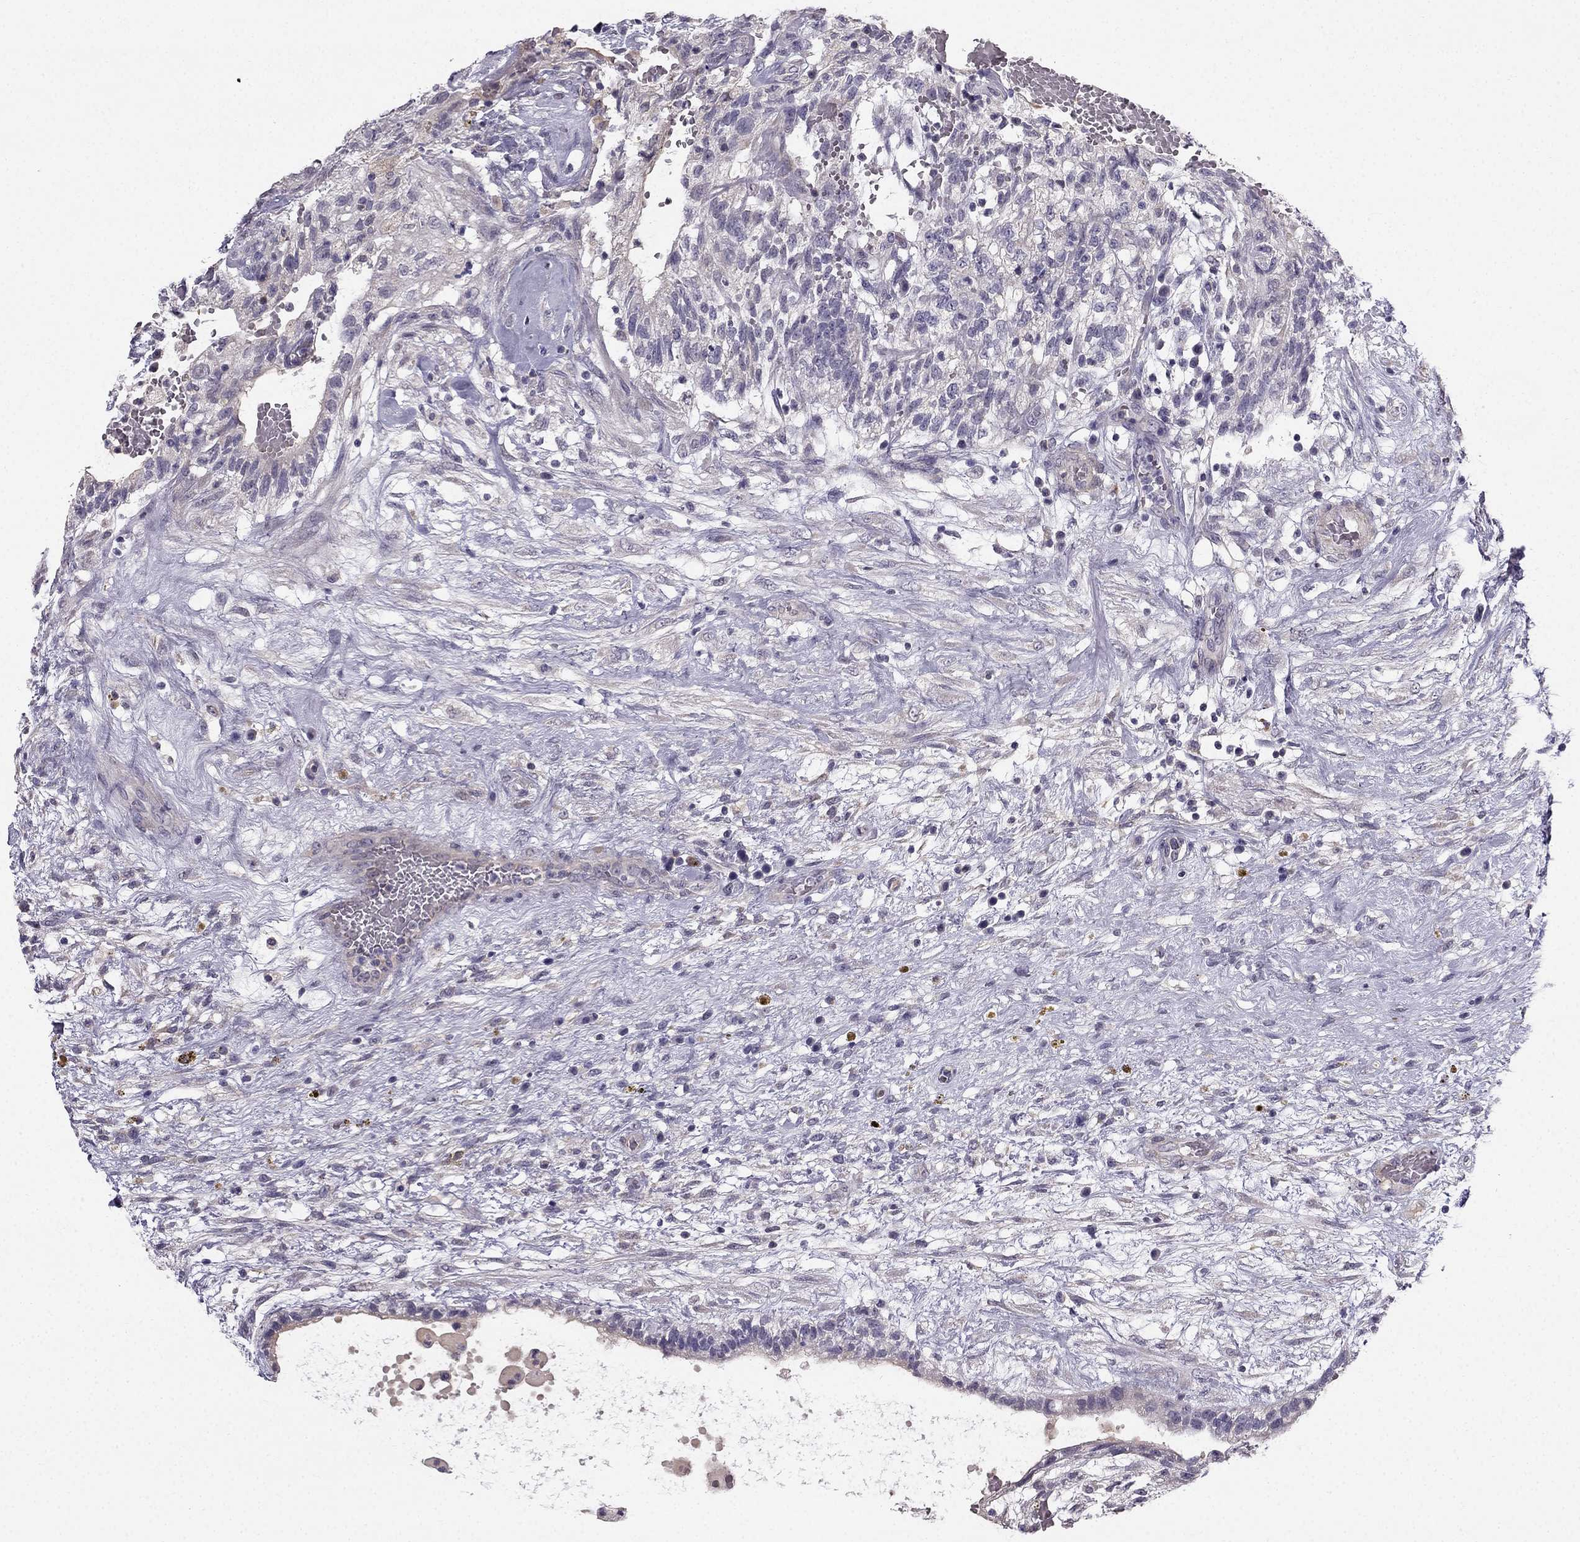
{"staining": {"intensity": "negative", "quantity": "none", "location": "none"}, "tissue": "testis cancer", "cell_type": "Tumor cells", "image_type": "cancer", "snomed": [{"axis": "morphology", "description": "Normal tissue, NOS"}, {"axis": "morphology", "description": "Carcinoma, Embryonal, NOS"}, {"axis": "topography", "description": "Testis"}, {"axis": "topography", "description": "Epididymis"}], "caption": "This is an immunohistochemistry image of embryonal carcinoma (testis). There is no staining in tumor cells.", "gene": "TSPYL5", "patient": {"sex": "male", "age": 32}}